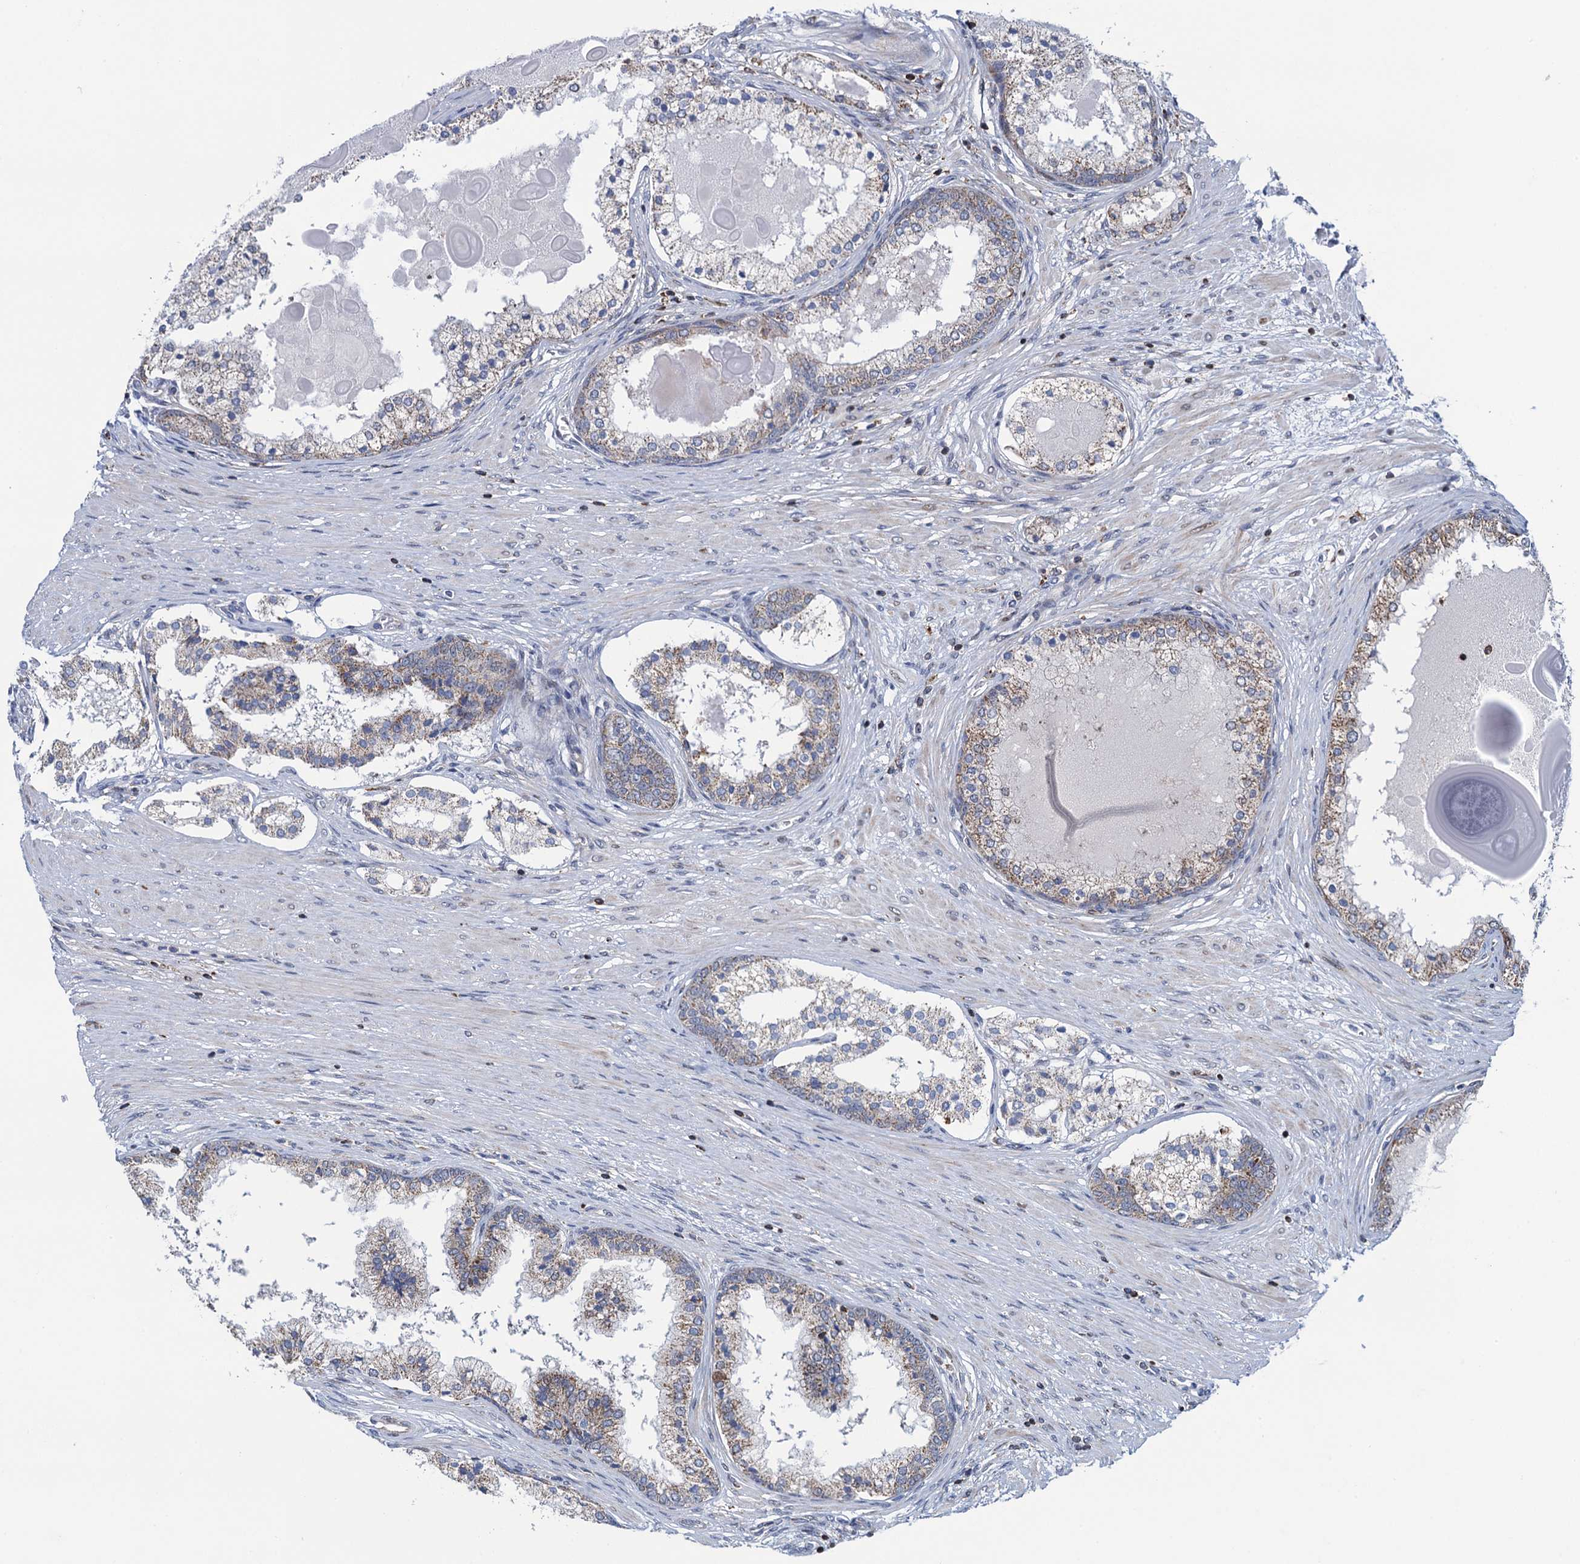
{"staining": {"intensity": "weak", "quantity": "<25%", "location": "cytoplasmic/membranous"}, "tissue": "prostate cancer", "cell_type": "Tumor cells", "image_type": "cancer", "snomed": [{"axis": "morphology", "description": "Adenocarcinoma, Low grade"}, {"axis": "topography", "description": "Prostate"}], "caption": "A micrograph of human prostate cancer (adenocarcinoma (low-grade)) is negative for staining in tumor cells.", "gene": "CCDC102A", "patient": {"sex": "male", "age": 59}}